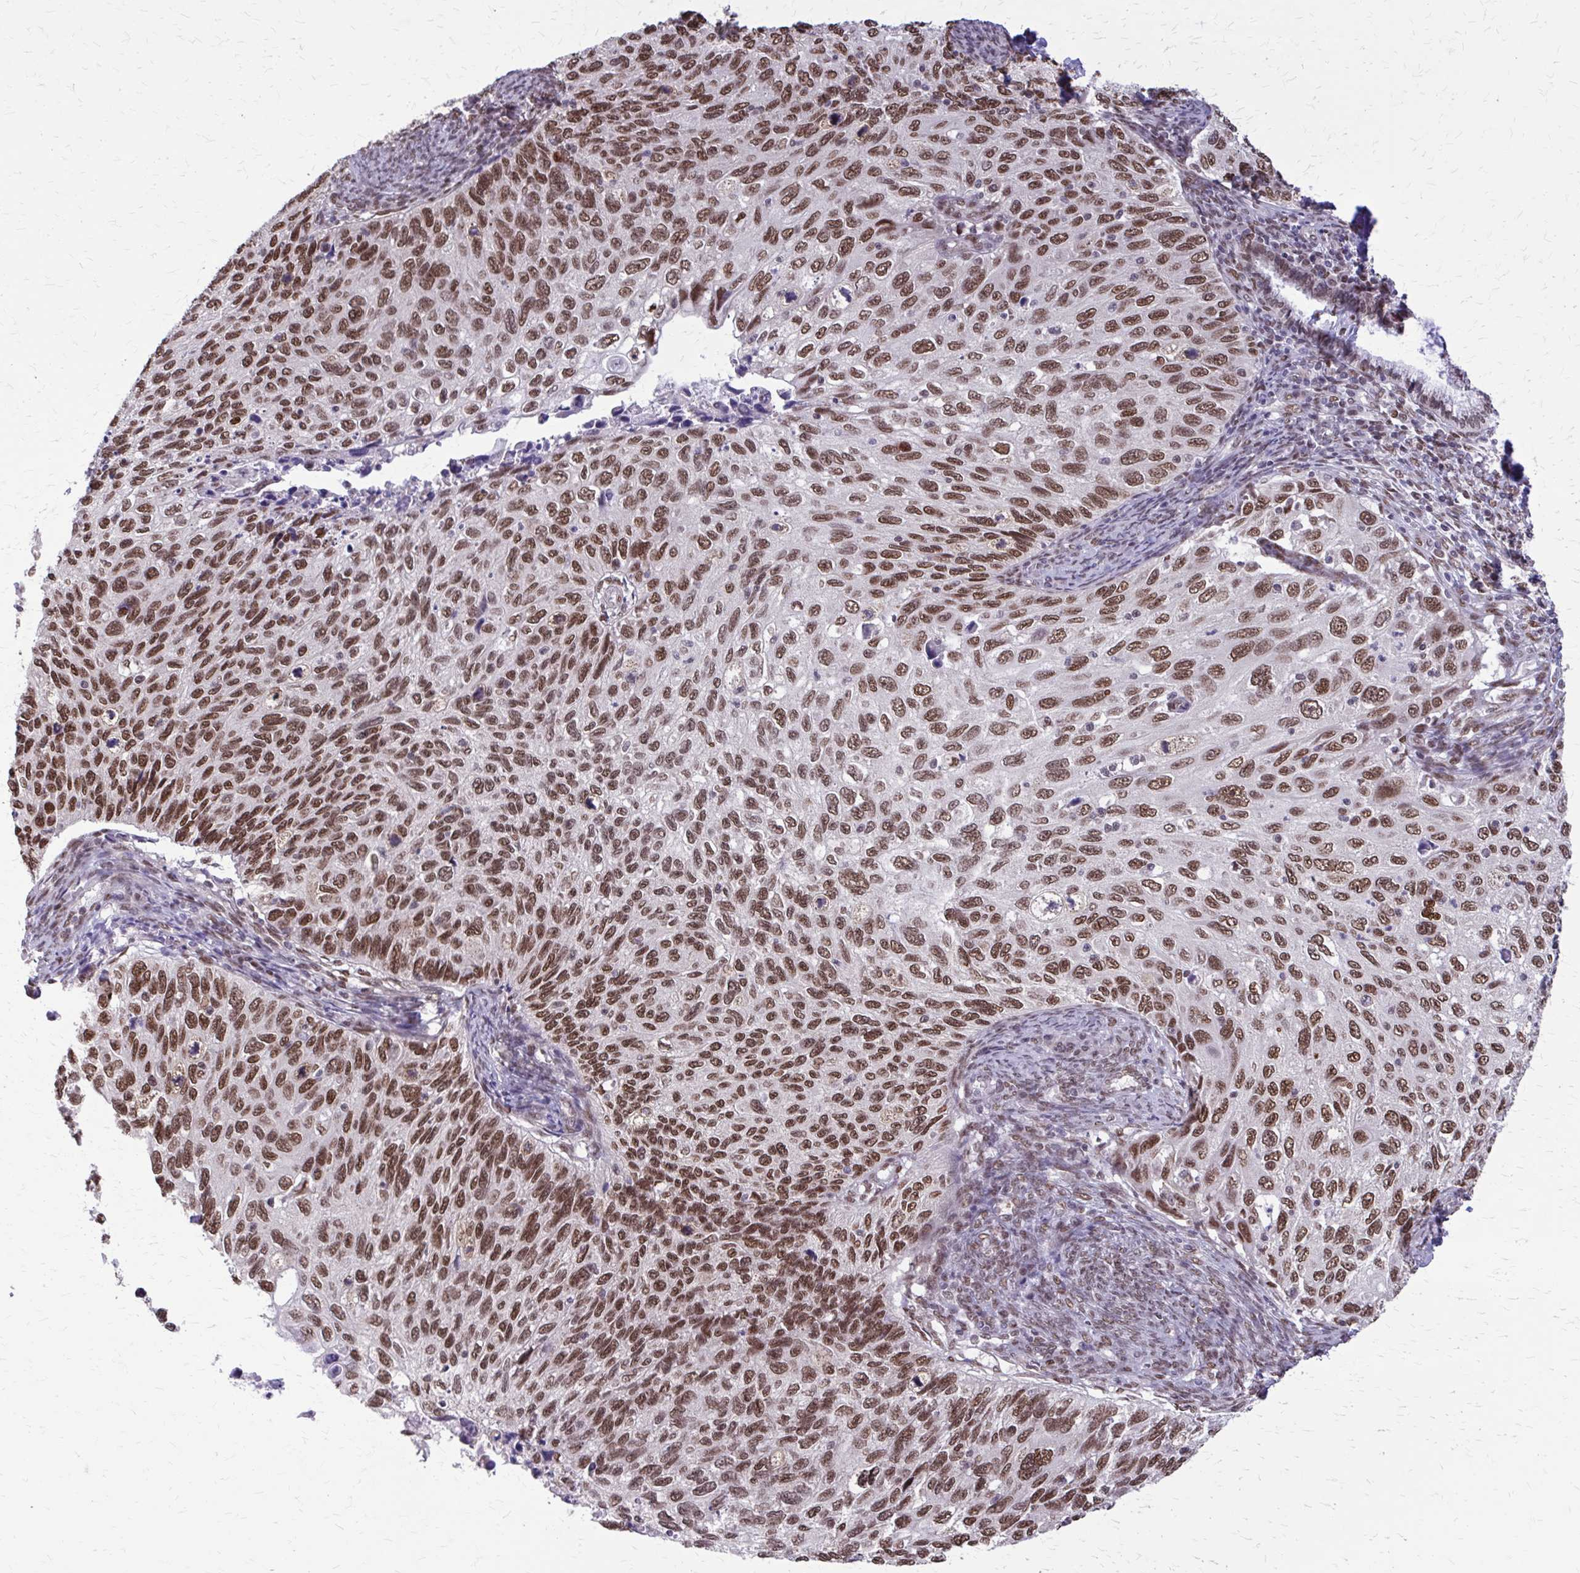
{"staining": {"intensity": "moderate", "quantity": ">75%", "location": "nuclear"}, "tissue": "cervical cancer", "cell_type": "Tumor cells", "image_type": "cancer", "snomed": [{"axis": "morphology", "description": "Squamous cell carcinoma, NOS"}, {"axis": "topography", "description": "Cervix"}], "caption": "Cervical cancer (squamous cell carcinoma) stained for a protein (brown) shows moderate nuclear positive positivity in about >75% of tumor cells.", "gene": "TTF1", "patient": {"sex": "female", "age": 70}}